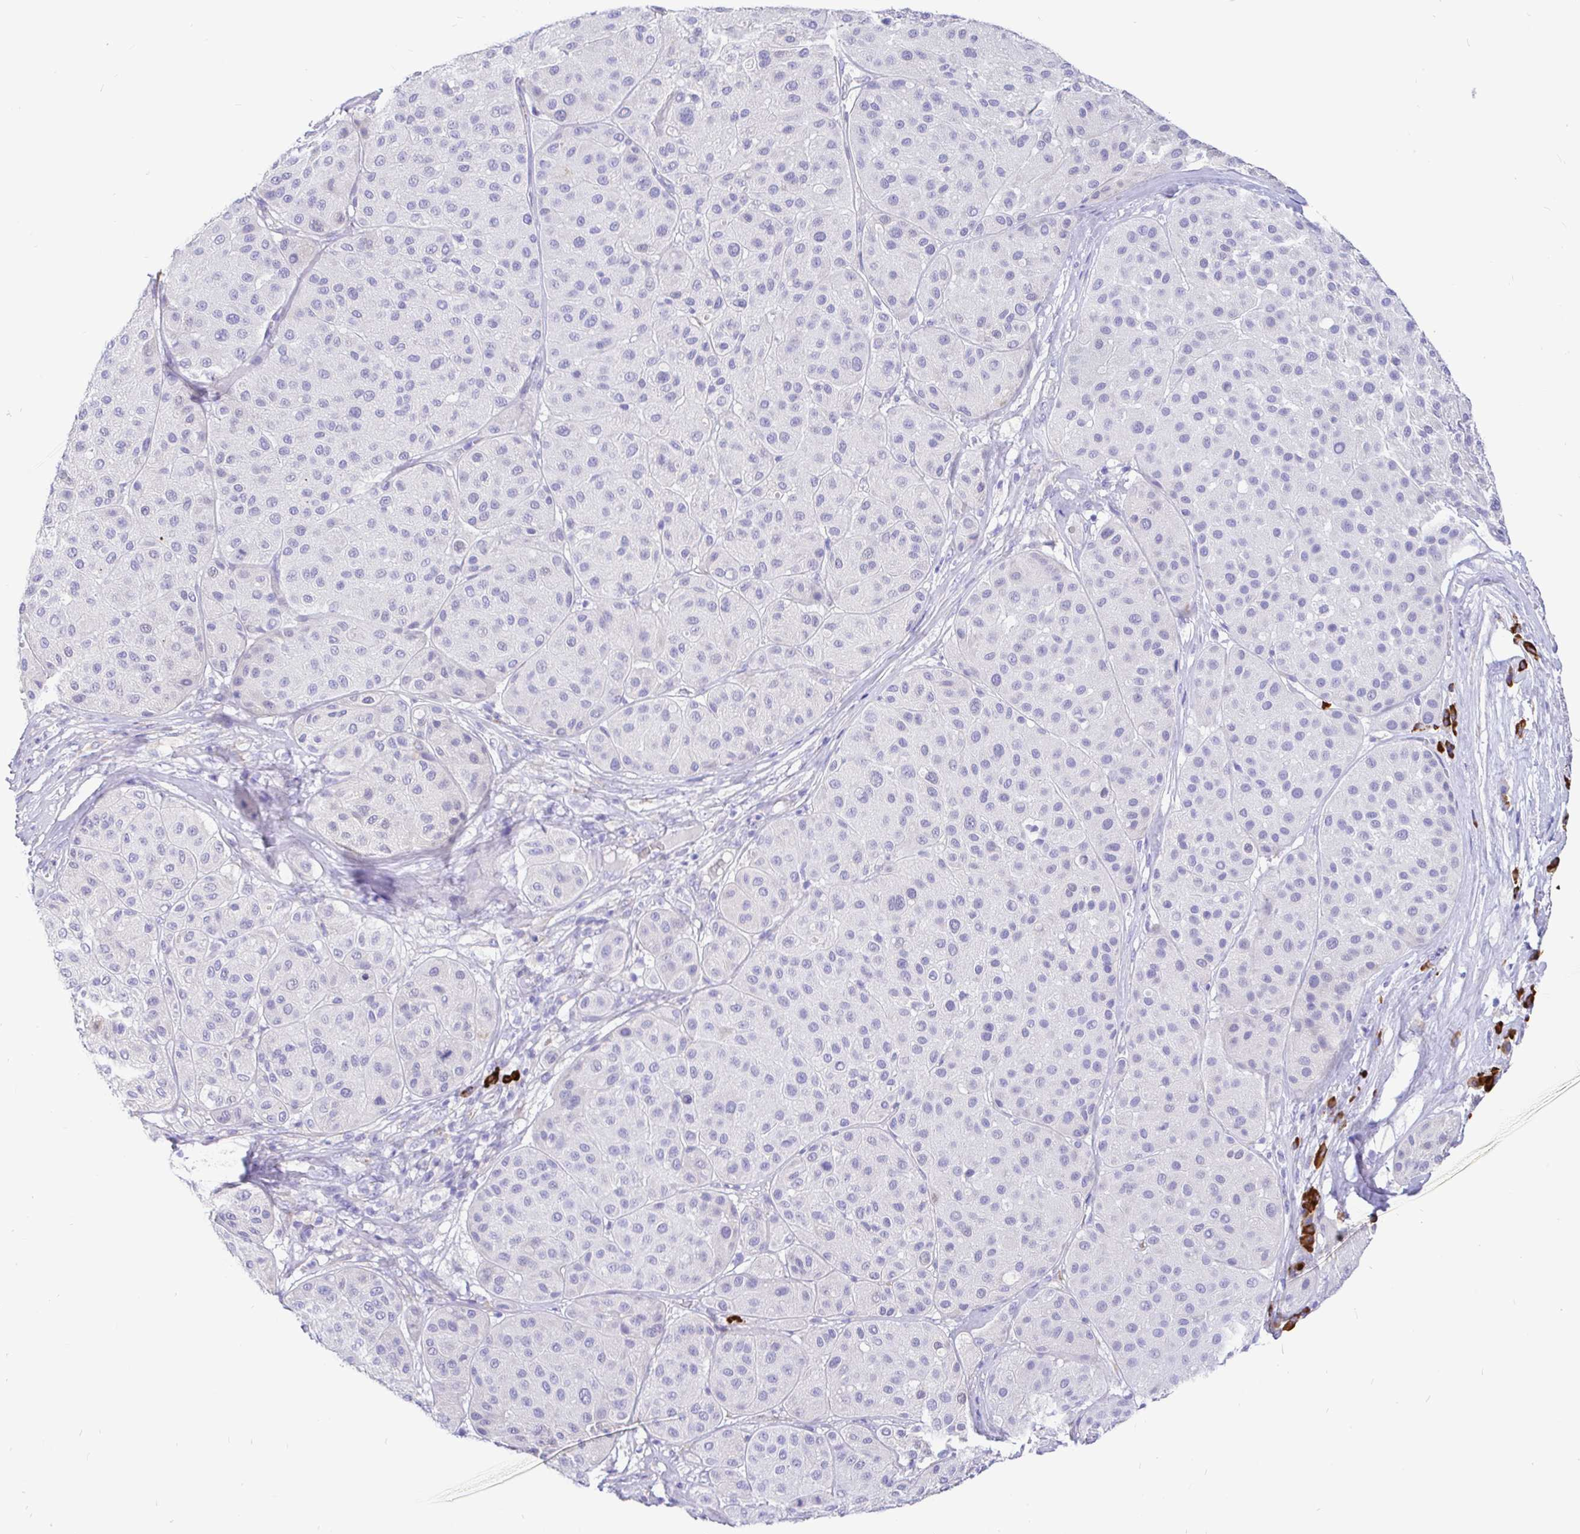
{"staining": {"intensity": "negative", "quantity": "none", "location": "none"}, "tissue": "melanoma", "cell_type": "Tumor cells", "image_type": "cancer", "snomed": [{"axis": "morphology", "description": "Malignant melanoma, Metastatic site"}, {"axis": "topography", "description": "Smooth muscle"}], "caption": "IHC photomicrograph of melanoma stained for a protein (brown), which displays no staining in tumor cells. The staining is performed using DAB brown chromogen with nuclei counter-stained in using hematoxylin.", "gene": "CCDC62", "patient": {"sex": "male", "age": 41}}